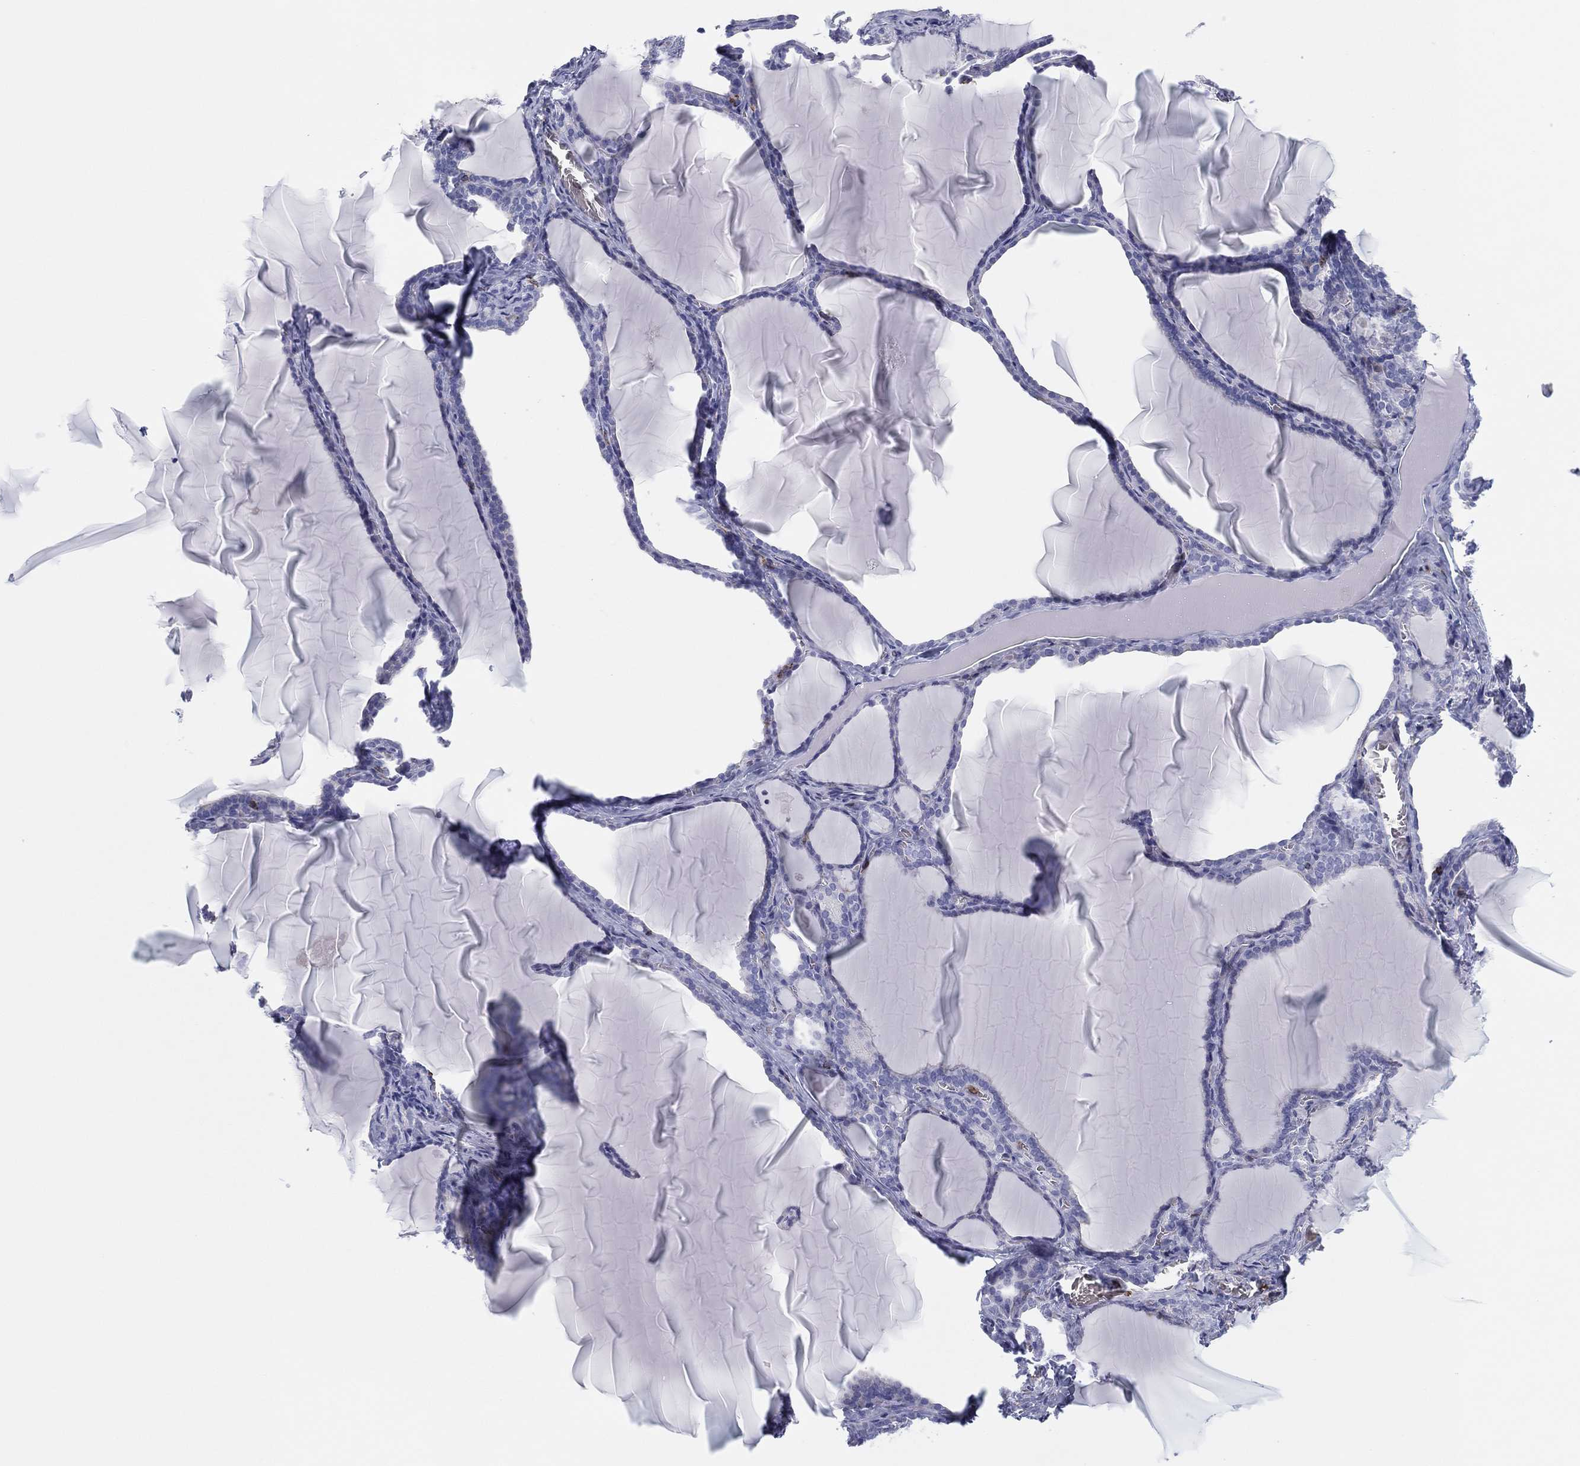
{"staining": {"intensity": "negative", "quantity": "none", "location": "none"}, "tissue": "thyroid gland", "cell_type": "Glandular cells", "image_type": "normal", "snomed": [{"axis": "morphology", "description": "Normal tissue, NOS"}, {"axis": "morphology", "description": "Hyperplasia, NOS"}, {"axis": "topography", "description": "Thyroid gland"}], "caption": "An IHC image of unremarkable thyroid gland is shown. There is no staining in glandular cells of thyroid gland.", "gene": "SELPLG", "patient": {"sex": "female", "age": 27}}